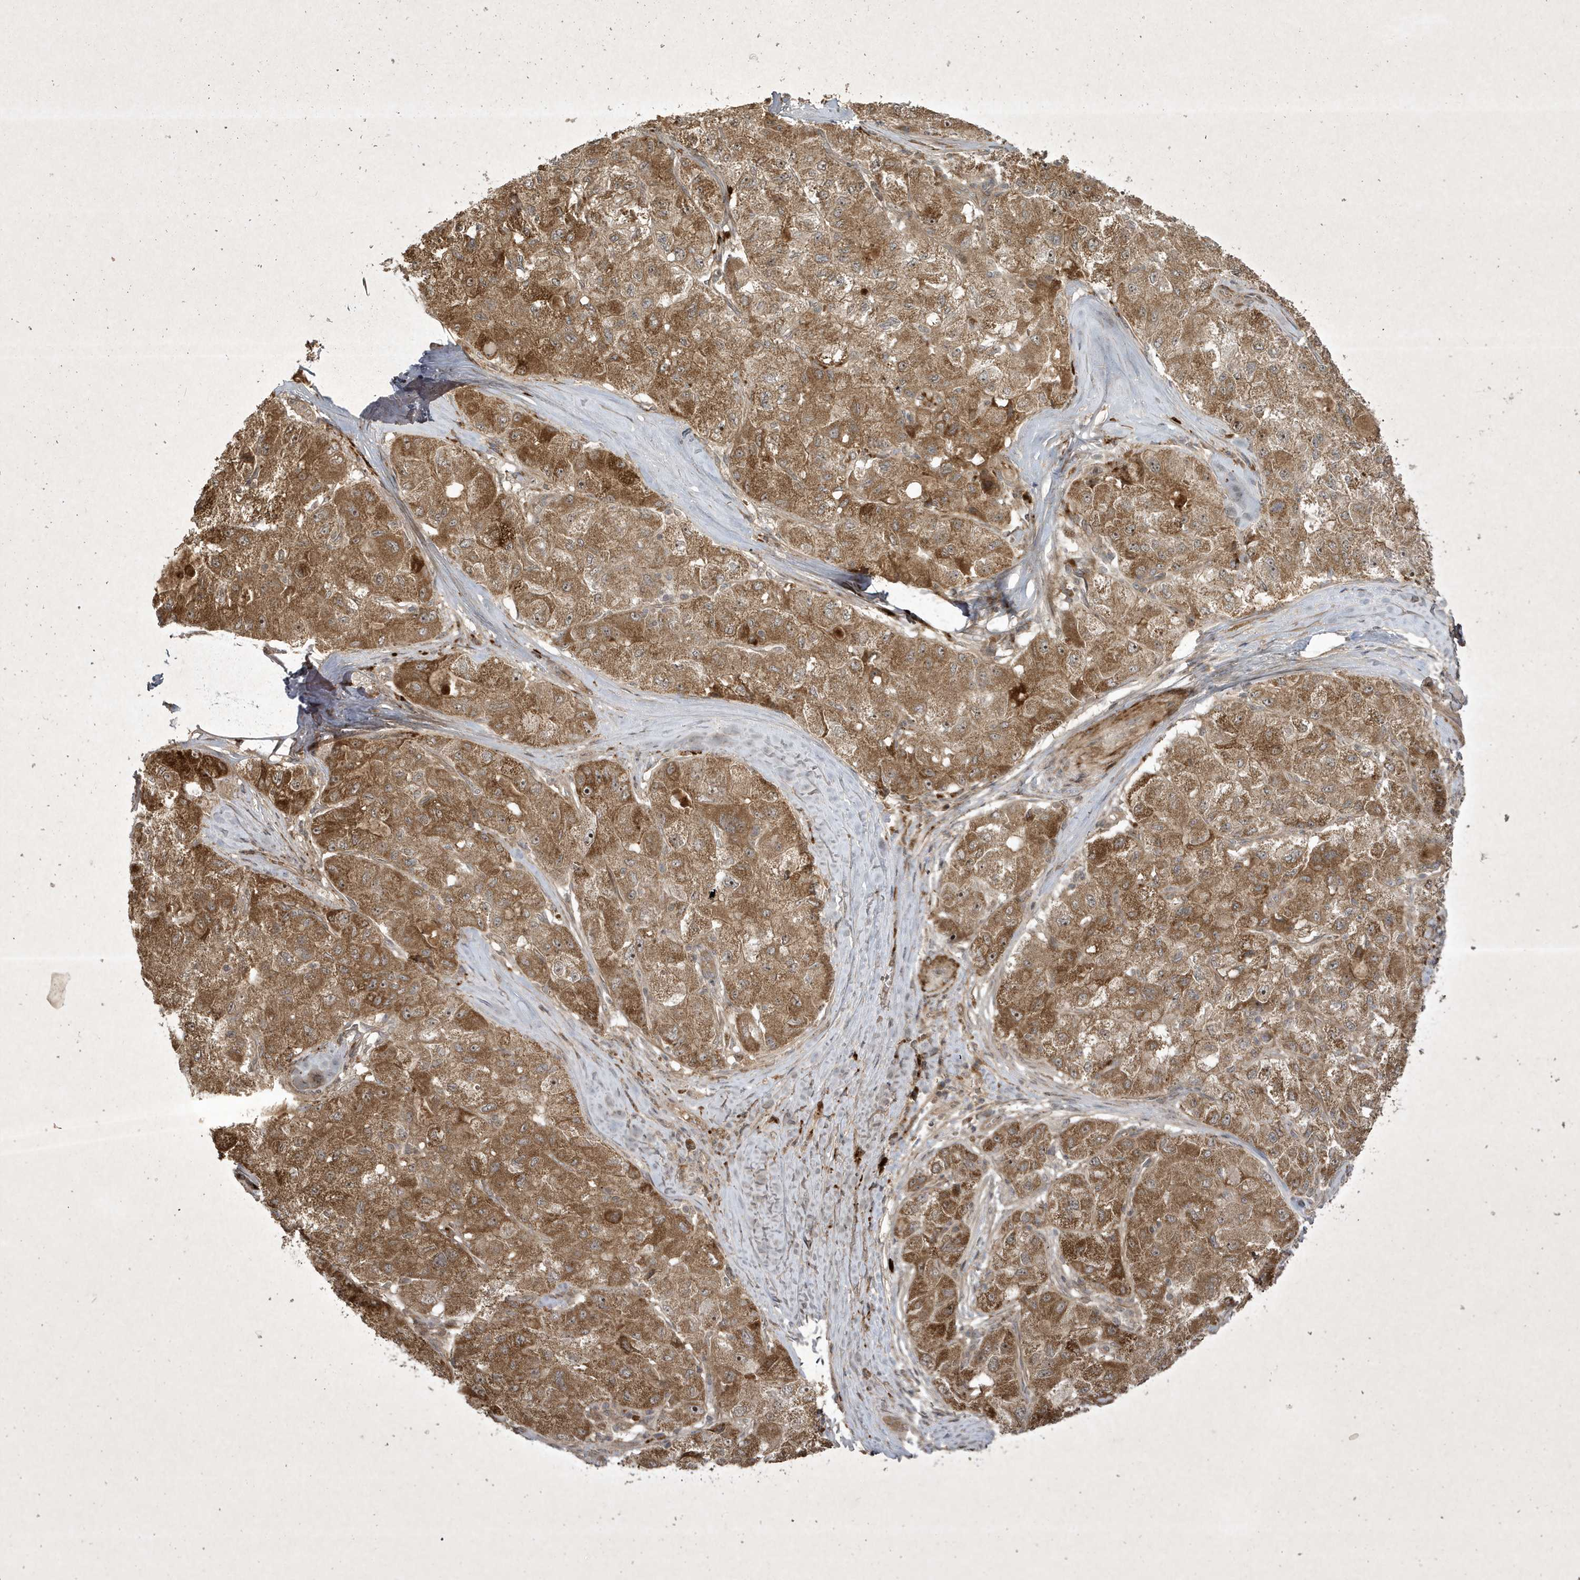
{"staining": {"intensity": "moderate", "quantity": ">75%", "location": "cytoplasmic/membranous"}, "tissue": "liver cancer", "cell_type": "Tumor cells", "image_type": "cancer", "snomed": [{"axis": "morphology", "description": "Carcinoma, Hepatocellular, NOS"}, {"axis": "topography", "description": "Liver"}], "caption": "The histopathology image demonstrates immunohistochemical staining of liver hepatocellular carcinoma. There is moderate cytoplasmic/membranous expression is seen in approximately >75% of tumor cells. Using DAB (3,3'-diaminobenzidine) (brown) and hematoxylin (blue) stains, captured at high magnification using brightfield microscopy.", "gene": "FAM83C", "patient": {"sex": "male", "age": 80}}